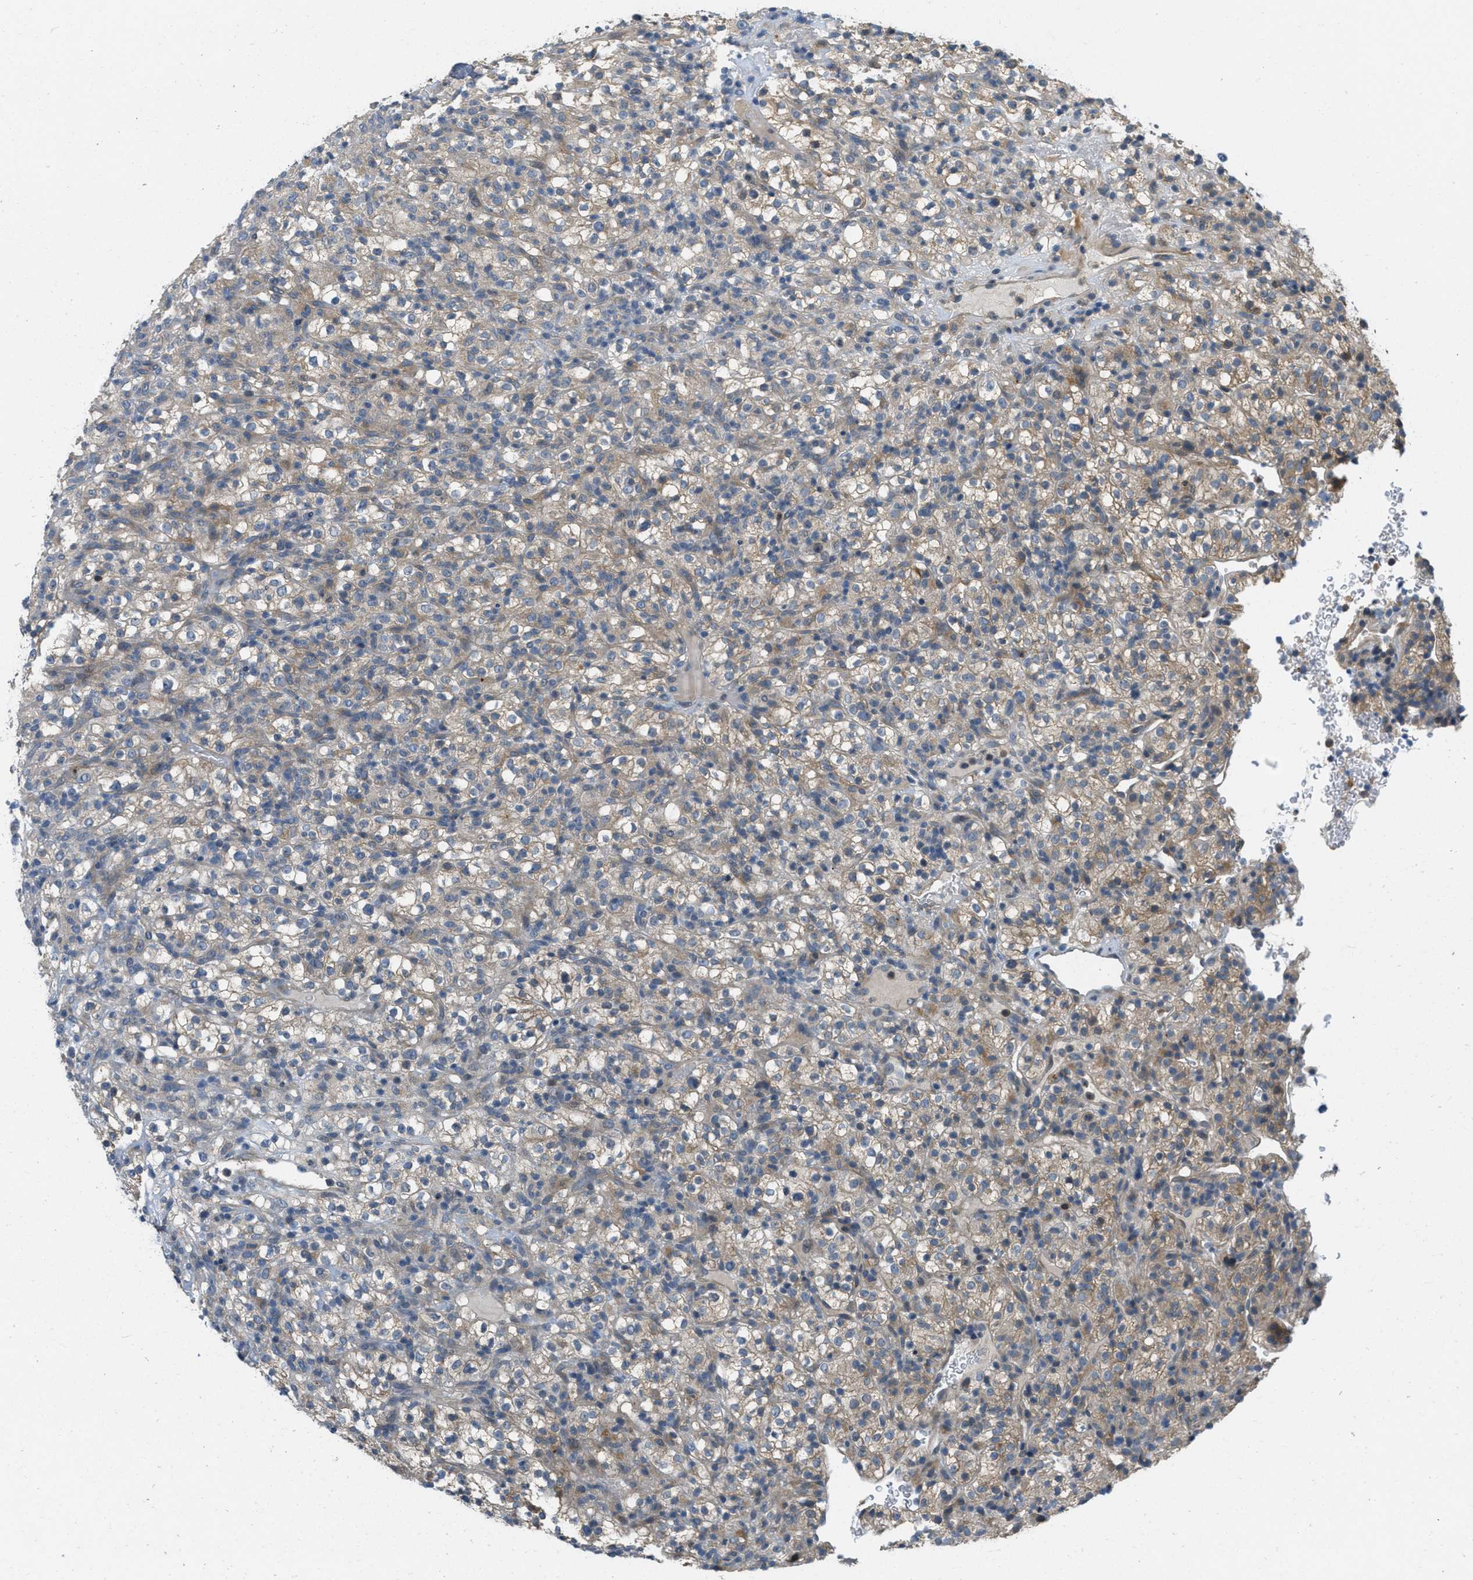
{"staining": {"intensity": "weak", "quantity": ">75%", "location": "cytoplasmic/membranous"}, "tissue": "renal cancer", "cell_type": "Tumor cells", "image_type": "cancer", "snomed": [{"axis": "morphology", "description": "Normal tissue, NOS"}, {"axis": "morphology", "description": "Adenocarcinoma, NOS"}, {"axis": "topography", "description": "Kidney"}], "caption": "Renal adenocarcinoma stained with a protein marker demonstrates weak staining in tumor cells.", "gene": "ADCY6", "patient": {"sex": "female", "age": 72}}